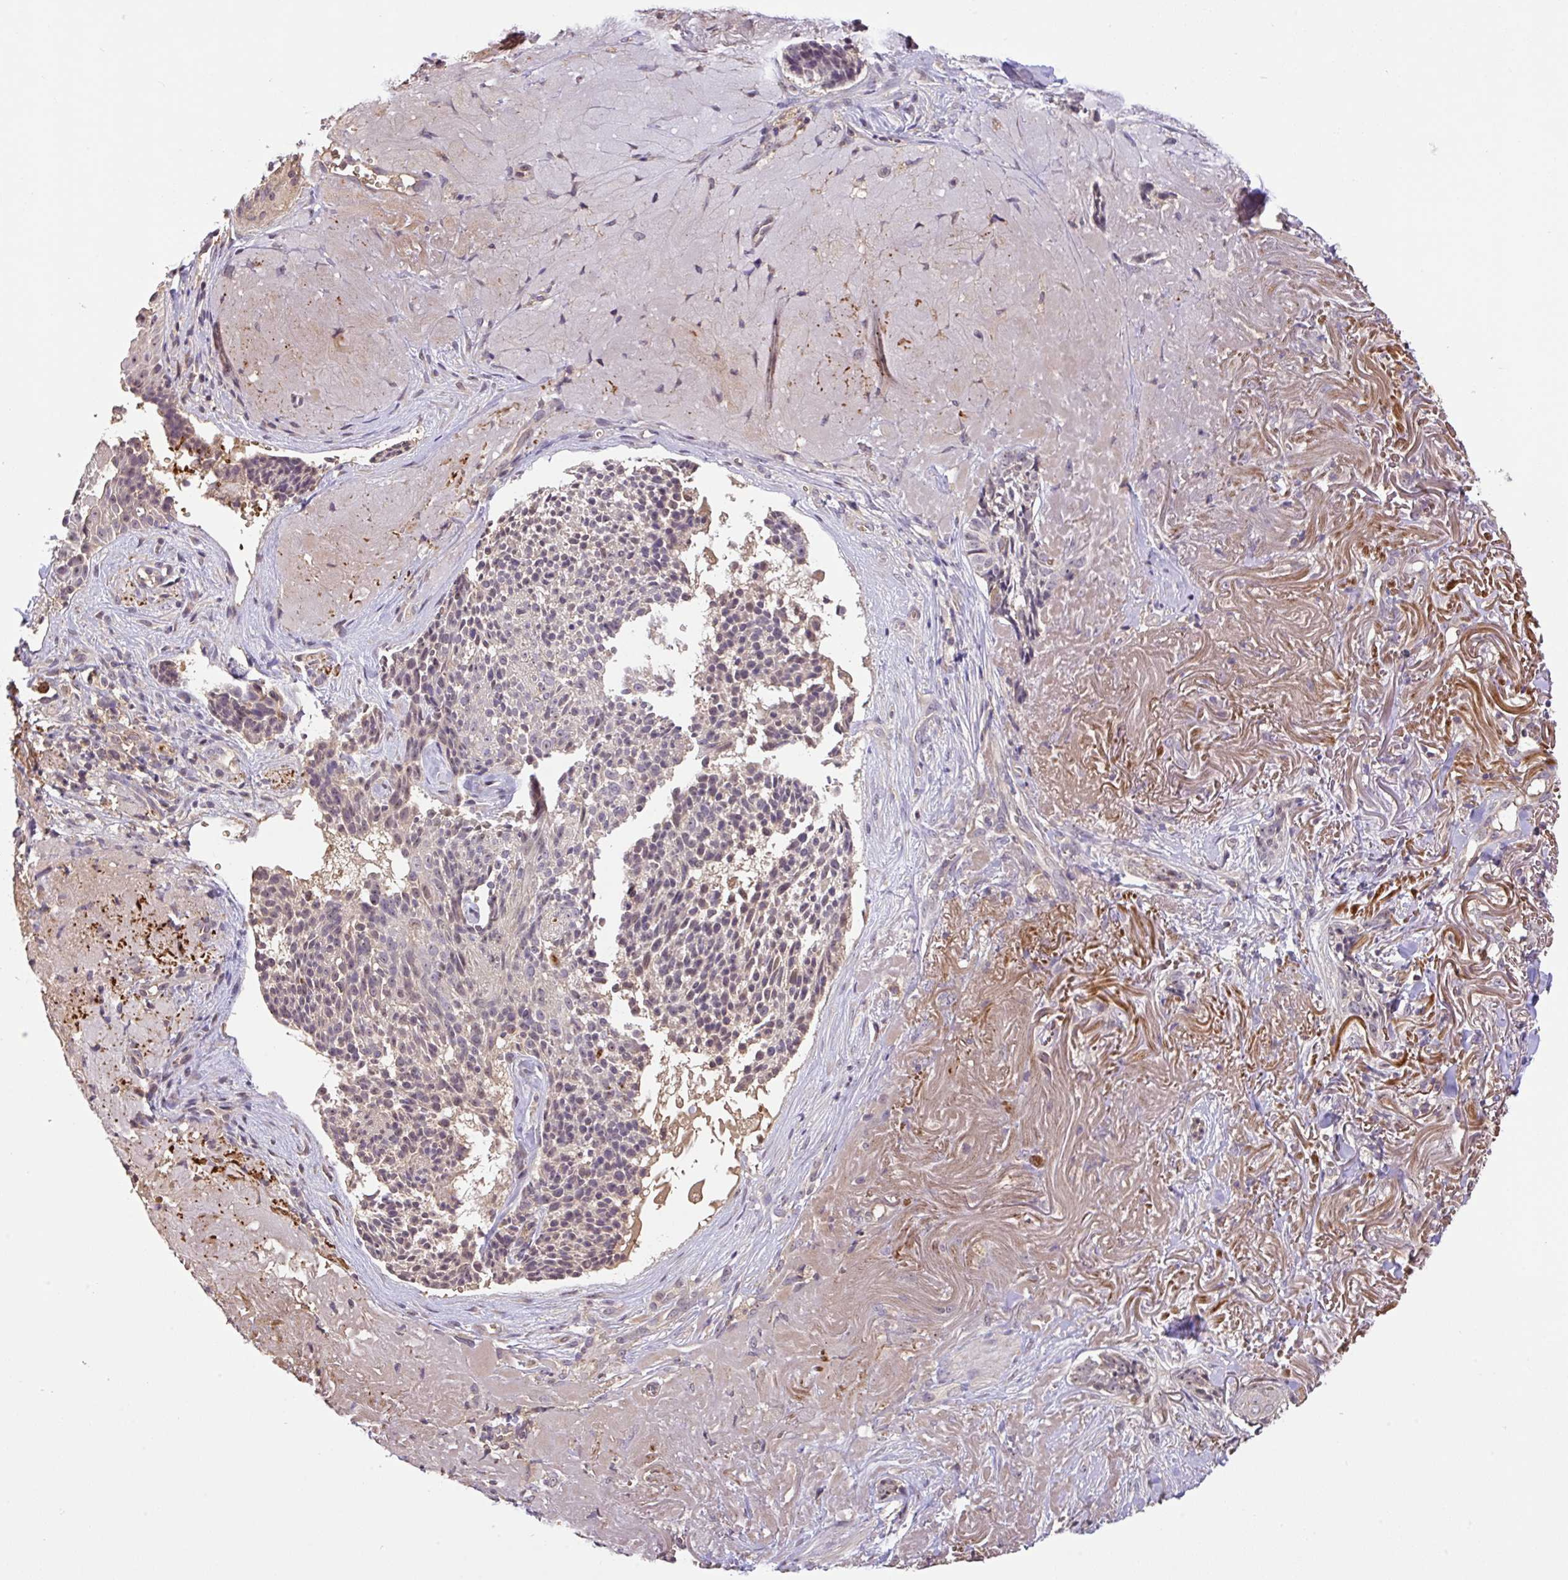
{"staining": {"intensity": "negative", "quantity": "none", "location": "none"}, "tissue": "skin cancer", "cell_type": "Tumor cells", "image_type": "cancer", "snomed": [{"axis": "morphology", "description": "Basal cell carcinoma"}, {"axis": "topography", "description": "Skin"}, {"axis": "topography", "description": "Skin of face"}], "caption": "Immunohistochemistry (IHC) image of human basal cell carcinoma (skin) stained for a protein (brown), which demonstrates no staining in tumor cells.", "gene": "C1QTNF9B", "patient": {"sex": "female", "age": 95}}